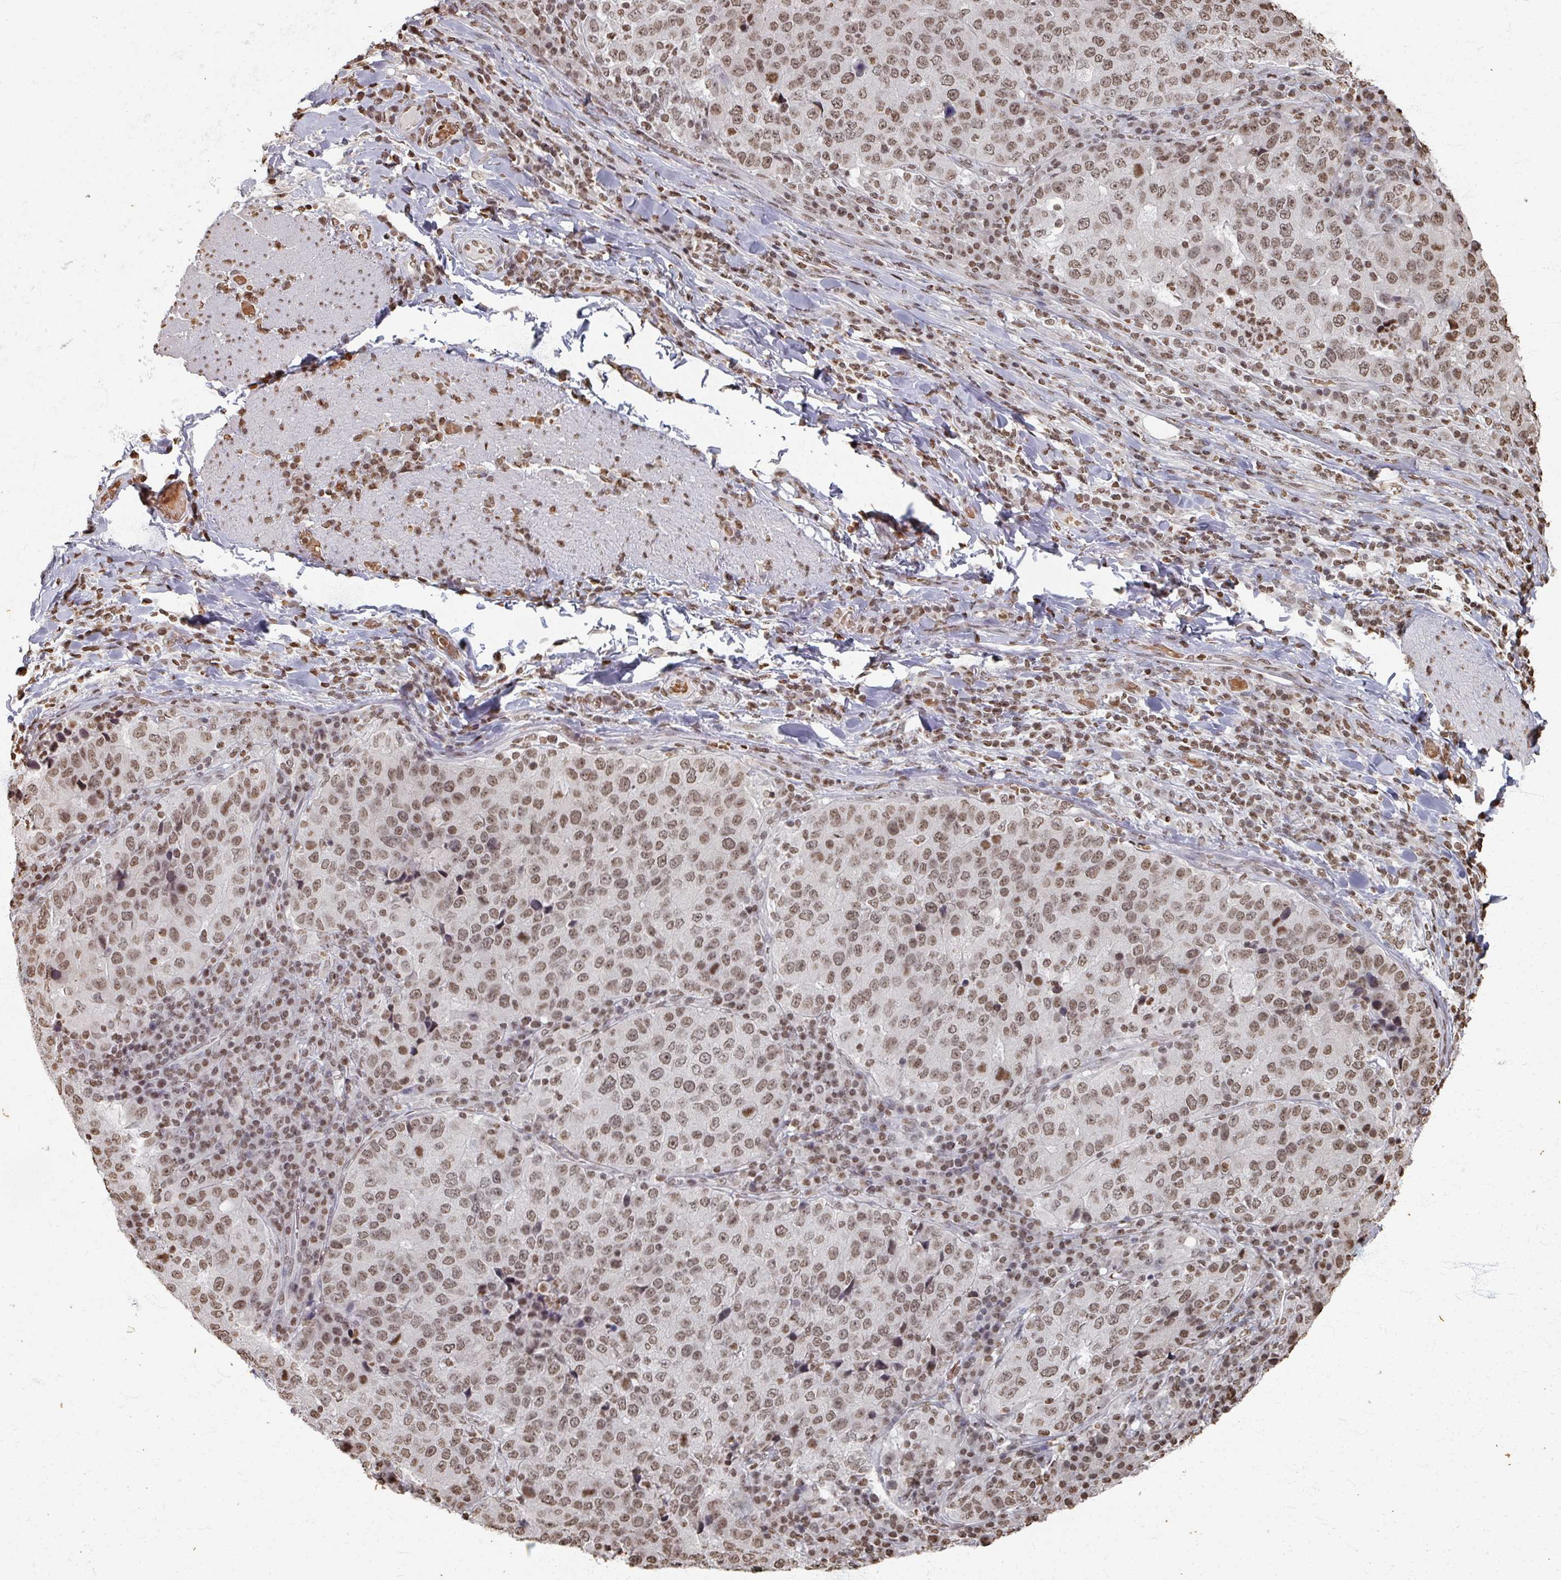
{"staining": {"intensity": "moderate", "quantity": ">75%", "location": "nuclear"}, "tissue": "stomach cancer", "cell_type": "Tumor cells", "image_type": "cancer", "snomed": [{"axis": "morphology", "description": "Adenocarcinoma, NOS"}, {"axis": "topography", "description": "Stomach"}], "caption": "Adenocarcinoma (stomach) was stained to show a protein in brown. There is medium levels of moderate nuclear staining in approximately >75% of tumor cells.", "gene": "DCUN1D5", "patient": {"sex": "male", "age": 71}}